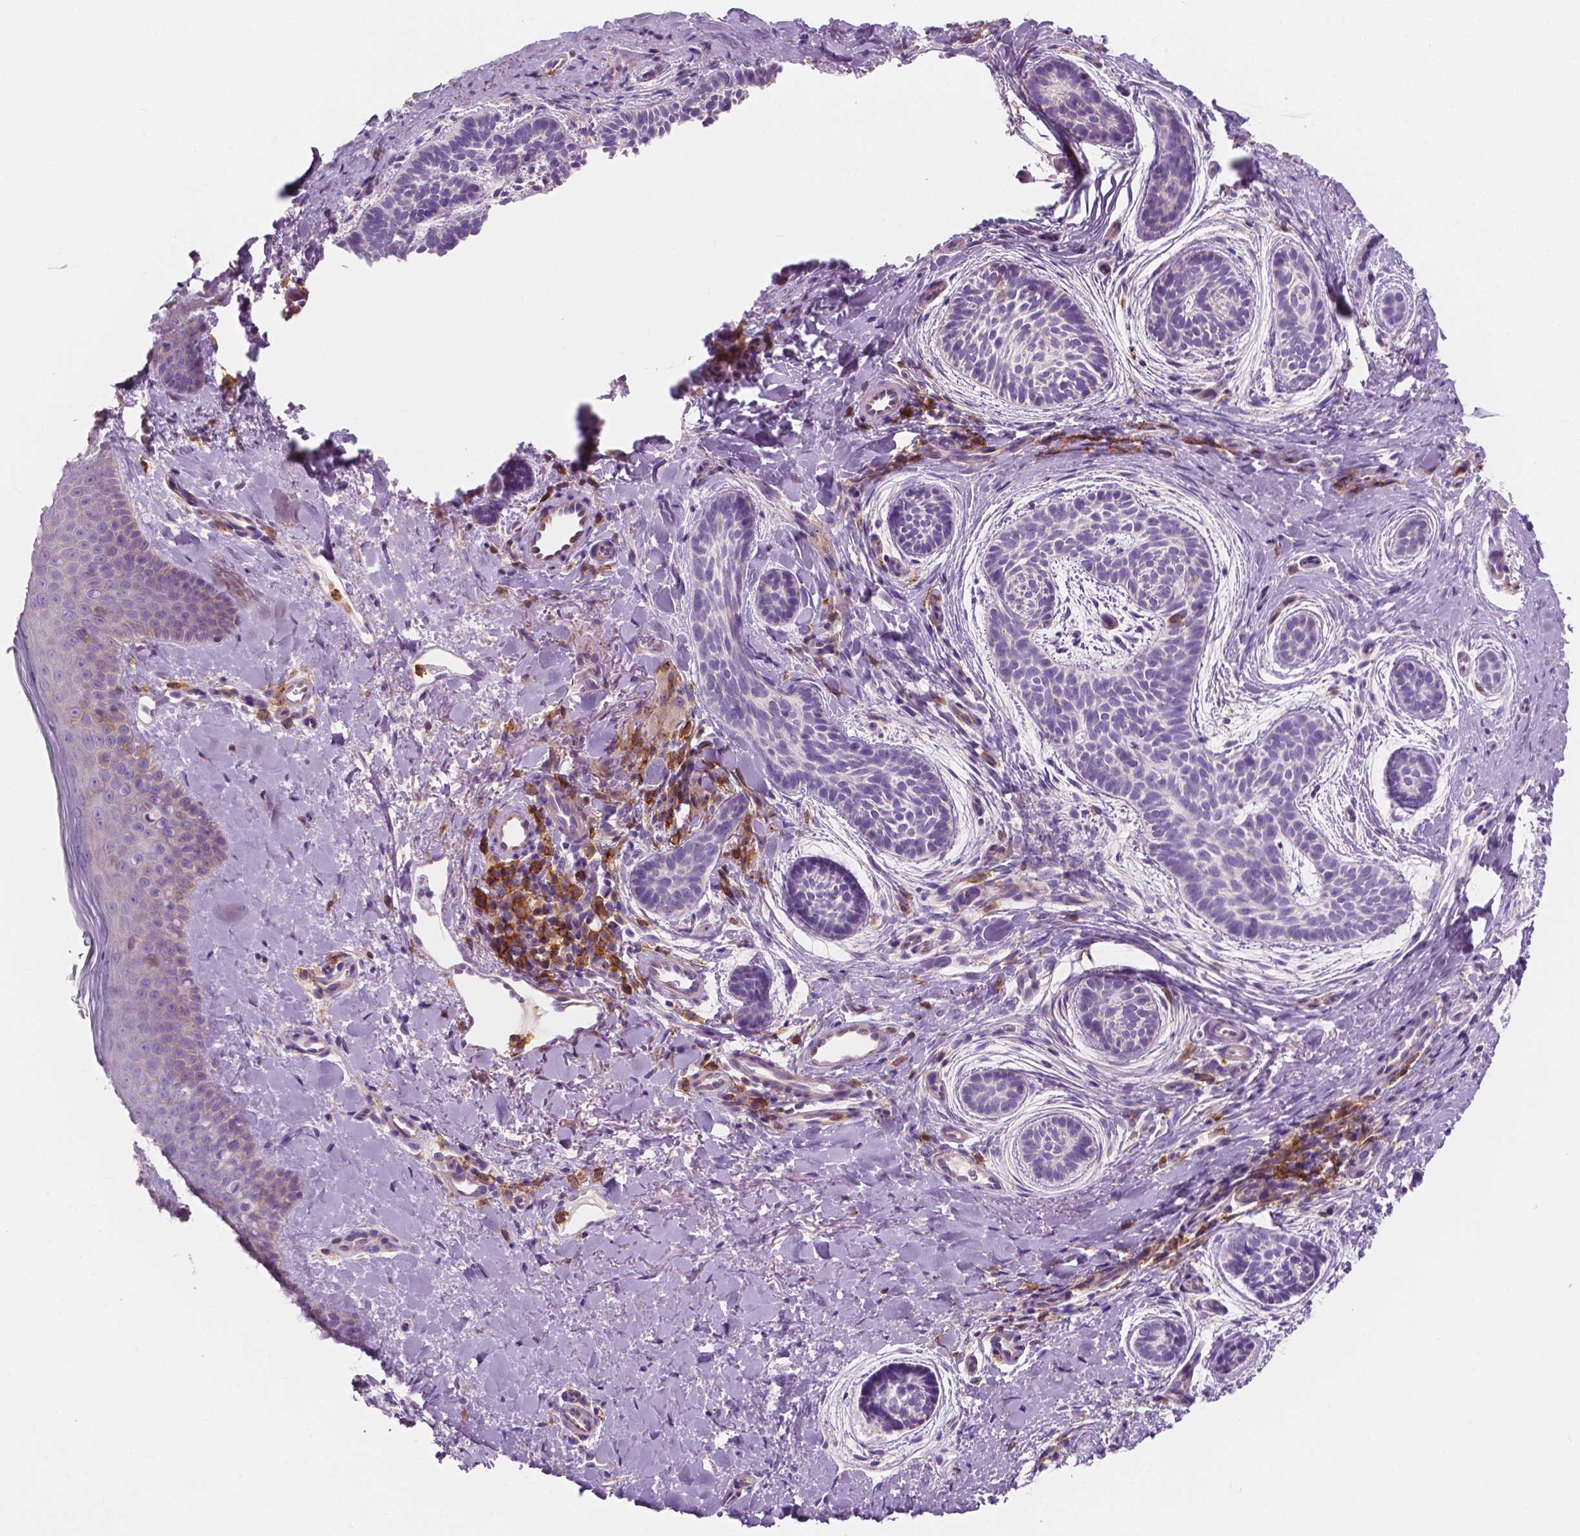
{"staining": {"intensity": "negative", "quantity": "none", "location": "none"}, "tissue": "skin cancer", "cell_type": "Tumor cells", "image_type": "cancer", "snomed": [{"axis": "morphology", "description": "Basal cell carcinoma"}, {"axis": "topography", "description": "Skin"}], "caption": "IHC photomicrograph of human skin cancer stained for a protein (brown), which demonstrates no expression in tumor cells. (Brightfield microscopy of DAB (3,3'-diaminobenzidine) IHC at high magnification).", "gene": "SEMA4A", "patient": {"sex": "male", "age": 63}}